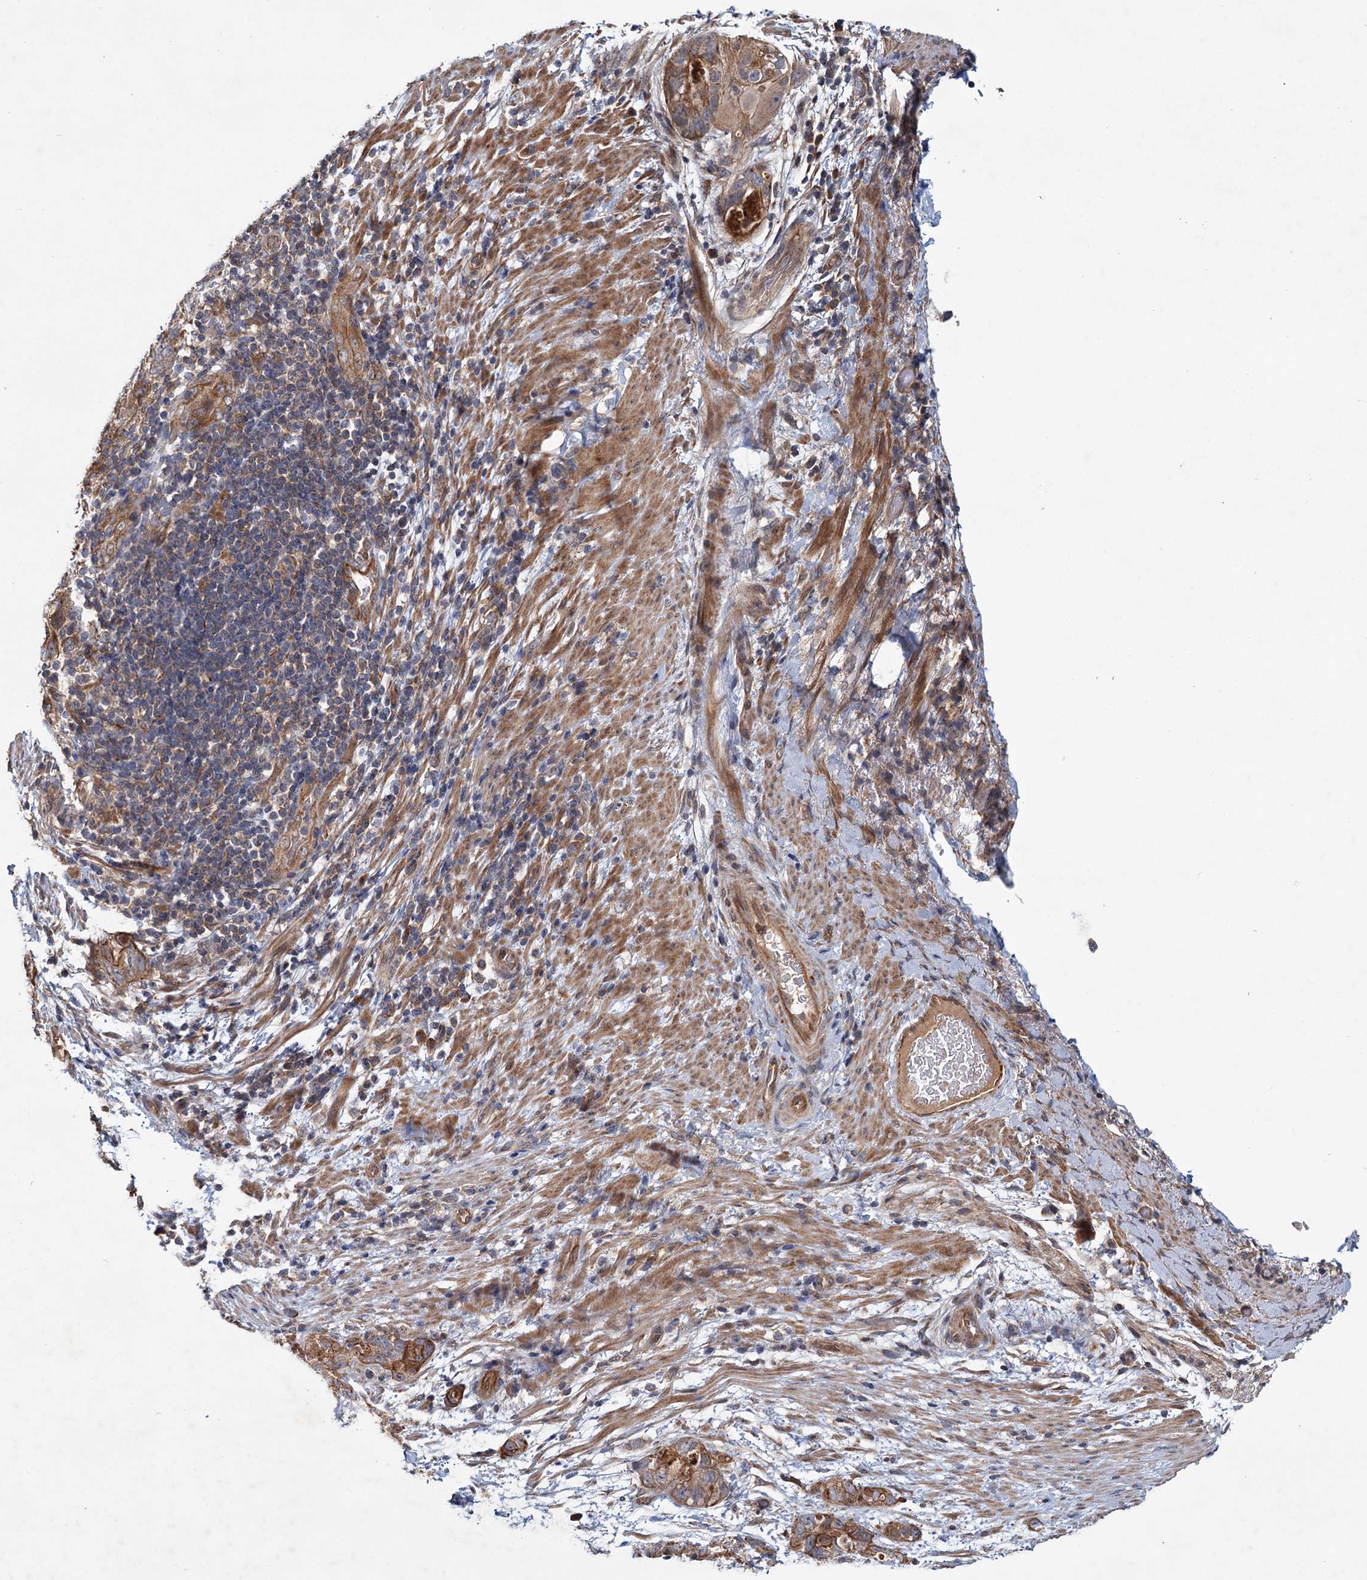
{"staining": {"intensity": "moderate", "quantity": ">75%", "location": "cytoplasmic/membranous"}, "tissue": "stomach cancer", "cell_type": "Tumor cells", "image_type": "cancer", "snomed": [{"axis": "morphology", "description": "Normal tissue, NOS"}, {"axis": "morphology", "description": "Adenocarcinoma, NOS"}, {"axis": "topography", "description": "Stomach"}], "caption": "Moderate cytoplasmic/membranous positivity is seen in approximately >75% of tumor cells in stomach cancer (adenocarcinoma).", "gene": "MTRR", "patient": {"sex": "female", "age": 89}}